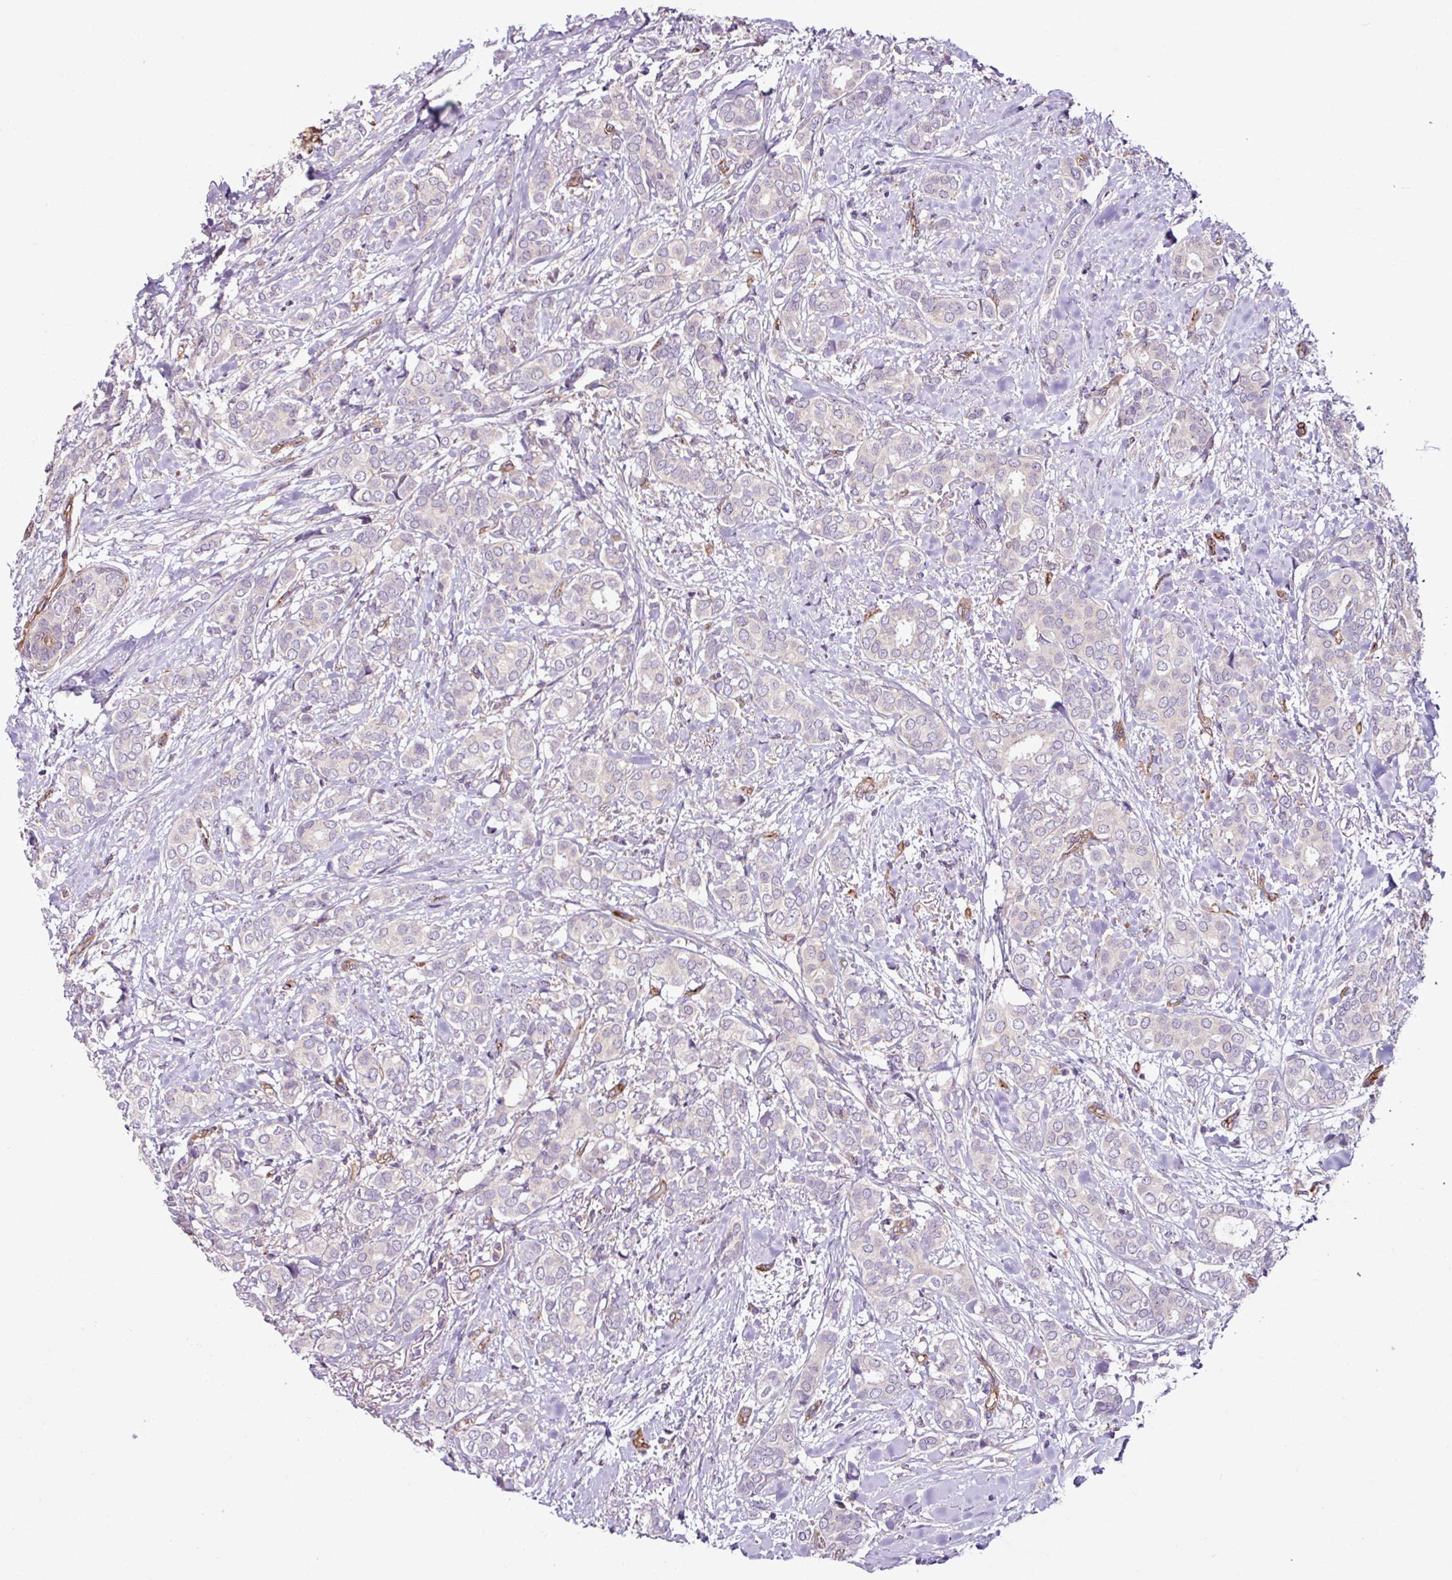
{"staining": {"intensity": "negative", "quantity": "none", "location": "none"}, "tissue": "breast cancer", "cell_type": "Tumor cells", "image_type": "cancer", "snomed": [{"axis": "morphology", "description": "Duct carcinoma"}, {"axis": "topography", "description": "Breast"}], "caption": "Micrograph shows no protein expression in tumor cells of breast invasive ductal carcinoma tissue.", "gene": "ZNF106", "patient": {"sex": "female", "age": 73}}